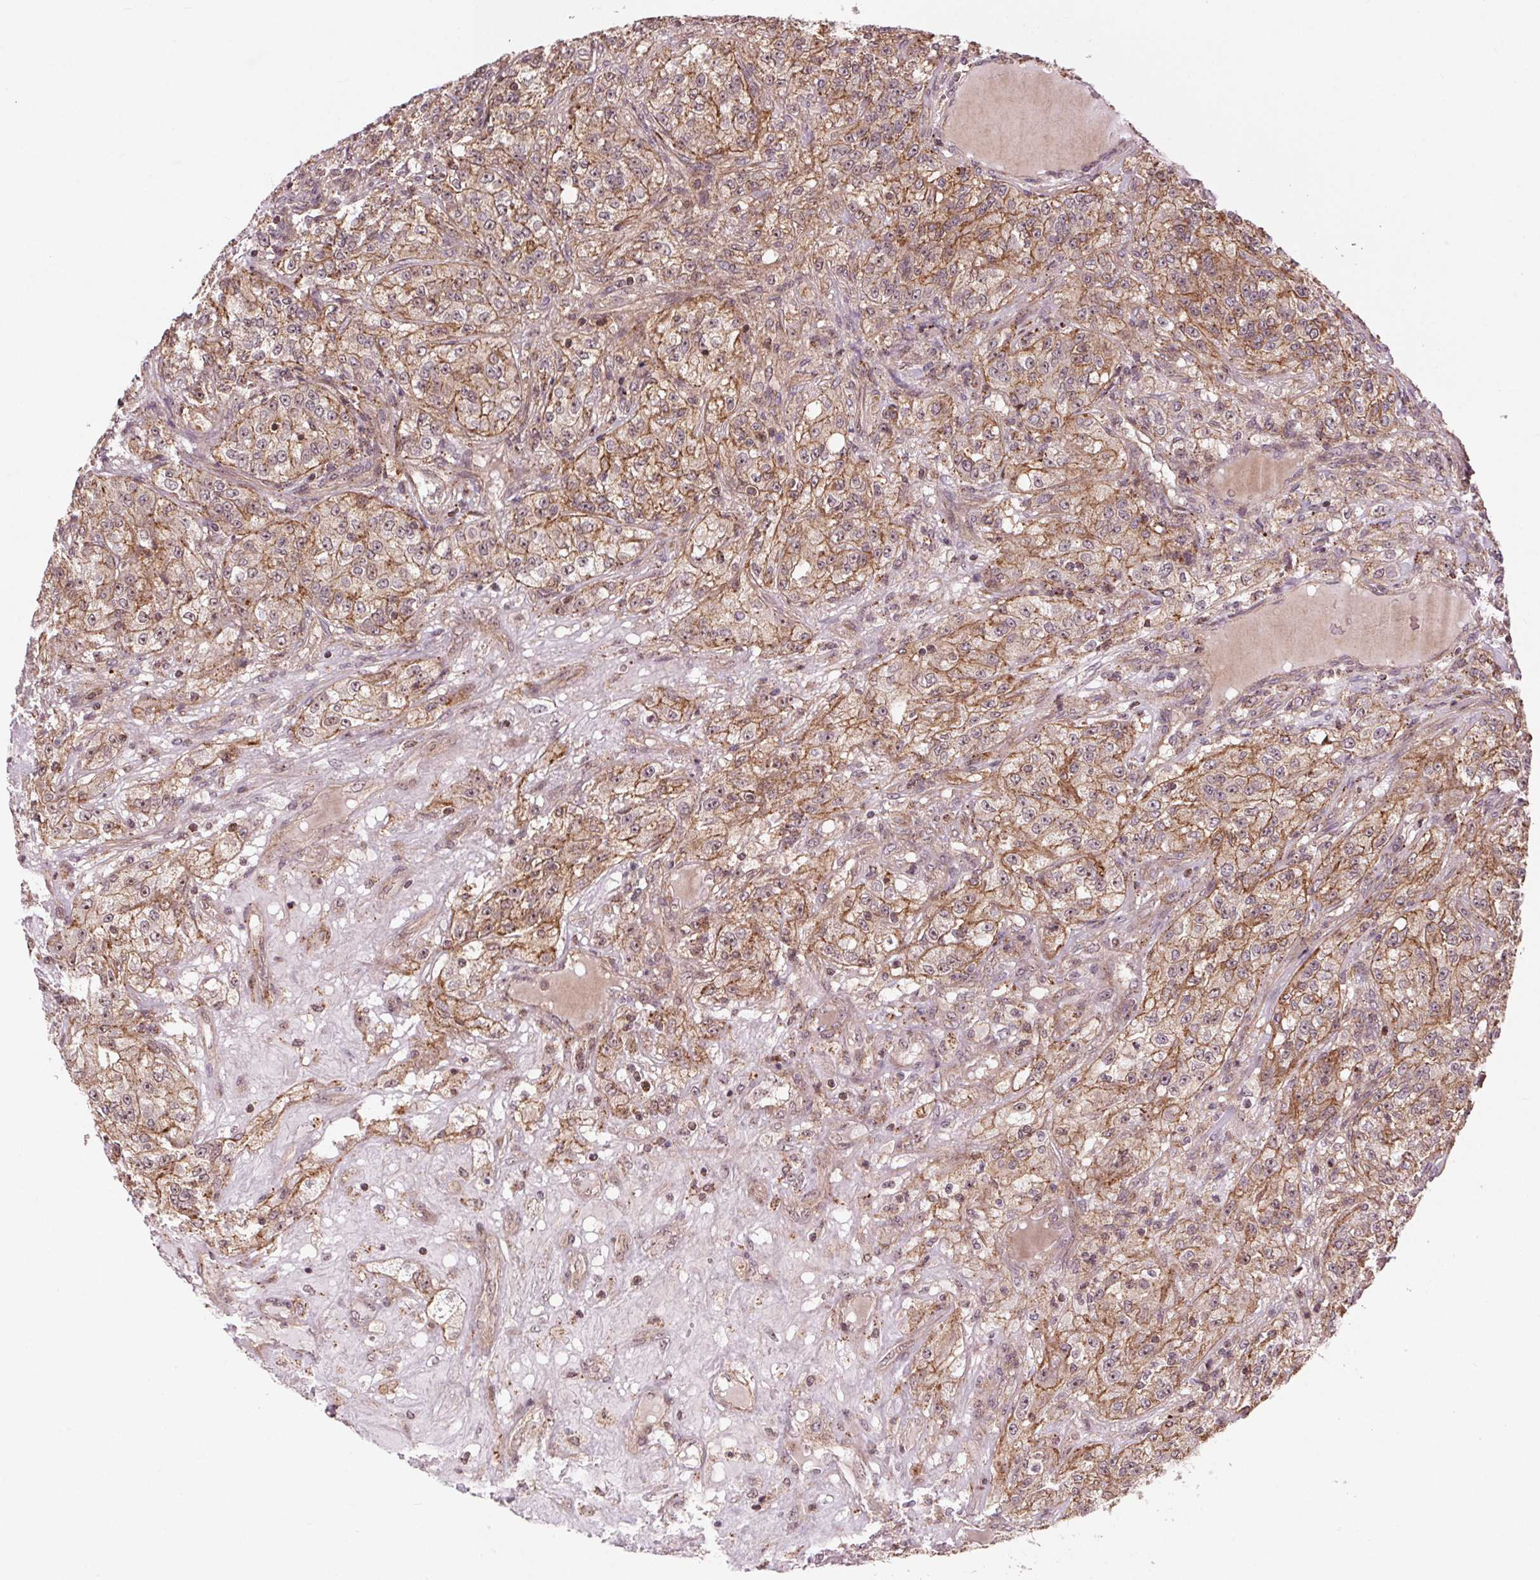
{"staining": {"intensity": "moderate", "quantity": ">75%", "location": "cytoplasmic/membranous"}, "tissue": "renal cancer", "cell_type": "Tumor cells", "image_type": "cancer", "snomed": [{"axis": "morphology", "description": "Adenocarcinoma, NOS"}, {"axis": "topography", "description": "Kidney"}], "caption": "Immunohistochemistry photomicrograph of neoplastic tissue: human adenocarcinoma (renal) stained using immunohistochemistry (IHC) displays medium levels of moderate protein expression localized specifically in the cytoplasmic/membranous of tumor cells, appearing as a cytoplasmic/membranous brown color.", "gene": "CHMP4B", "patient": {"sex": "female", "age": 63}}